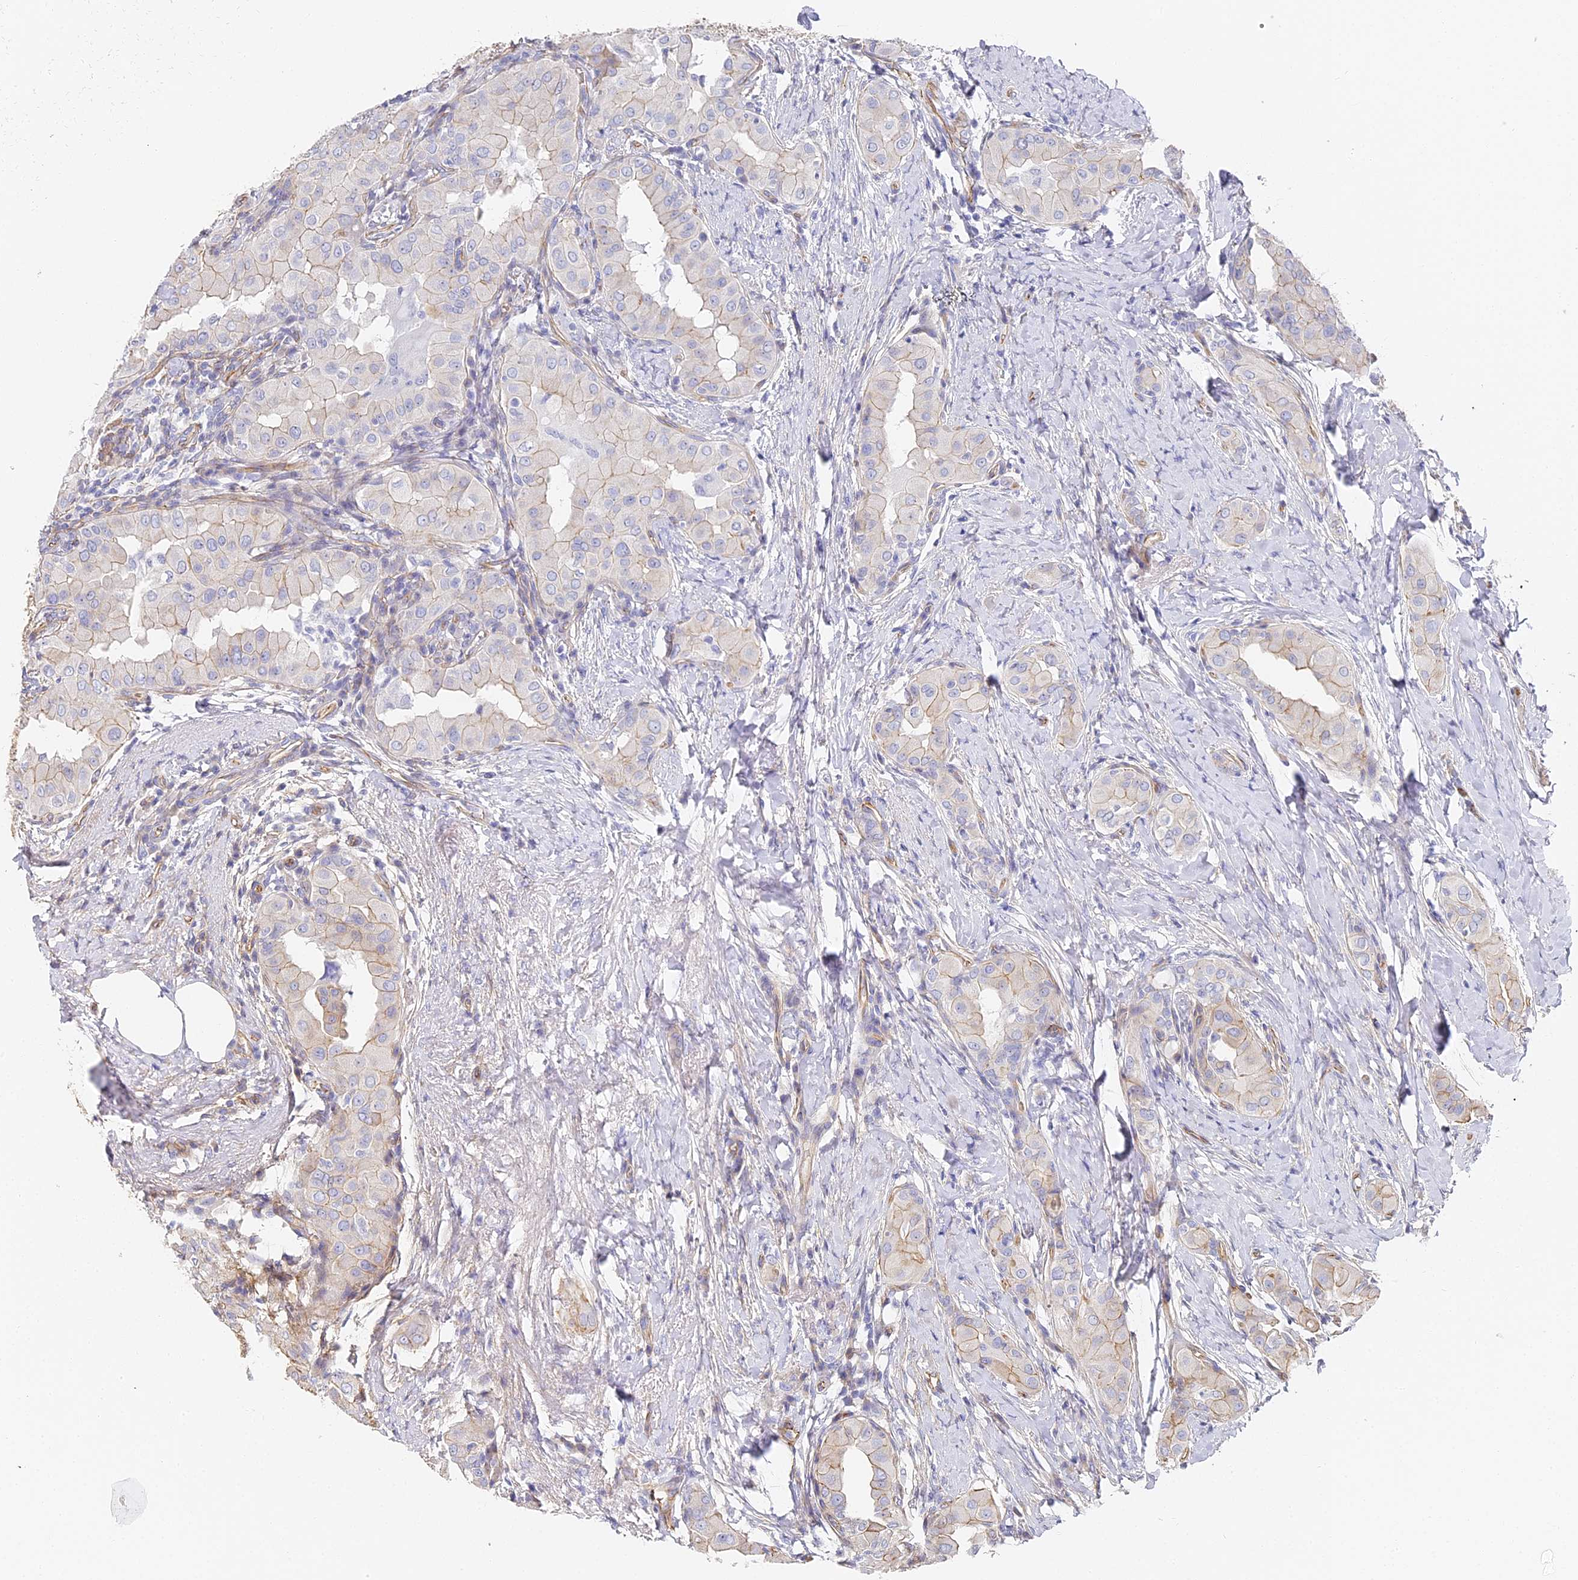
{"staining": {"intensity": "weak", "quantity": "<25%", "location": "cytoplasmic/membranous"}, "tissue": "thyroid cancer", "cell_type": "Tumor cells", "image_type": "cancer", "snomed": [{"axis": "morphology", "description": "Papillary adenocarcinoma, NOS"}, {"axis": "topography", "description": "Thyroid gland"}], "caption": "A micrograph of thyroid cancer (papillary adenocarcinoma) stained for a protein demonstrates no brown staining in tumor cells.", "gene": "CCDC30", "patient": {"sex": "male", "age": 33}}